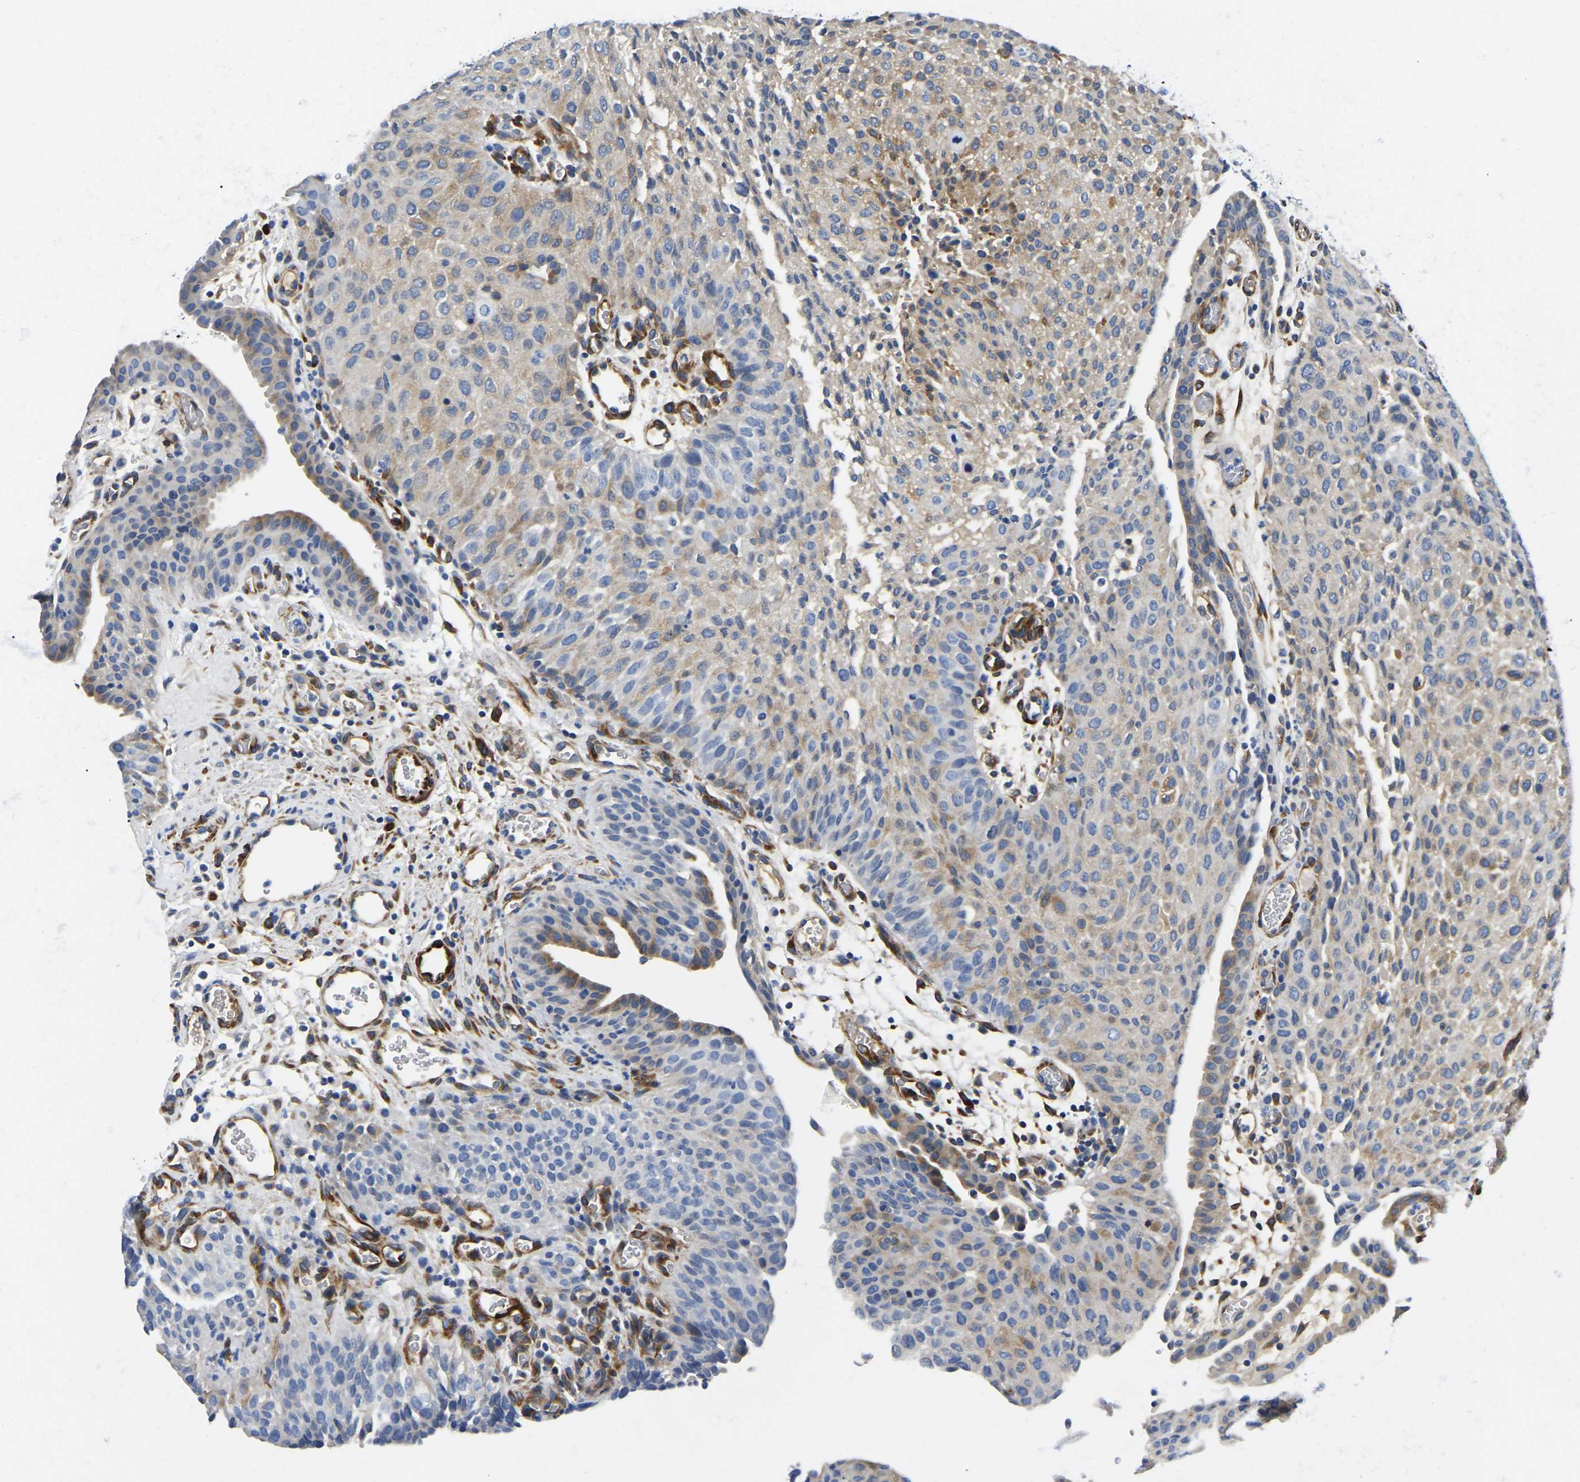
{"staining": {"intensity": "weak", "quantity": "<25%", "location": "cytoplasmic/membranous"}, "tissue": "urothelial cancer", "cell_type": "Tumor cells", "image_type": "cancer", "snomed": [{"axis": "morphology", "description": "Urothelial carcinoma, Low grade"}, {"axis": "morphology", "description": "Urothelial carcinoma, High grade"}, {"axis": "topography", "description": "Urinary bladder"}], "caption": "Histopathology image shows no significant protein positivity in tumor cells of urothelial cancer. (DAB (3,3'-diaminobenzidine) IHC visualized using brightfield microscopy, high magnification).", "gene": "DUSP8", "patient": {"sex": "male", "age": 35}}